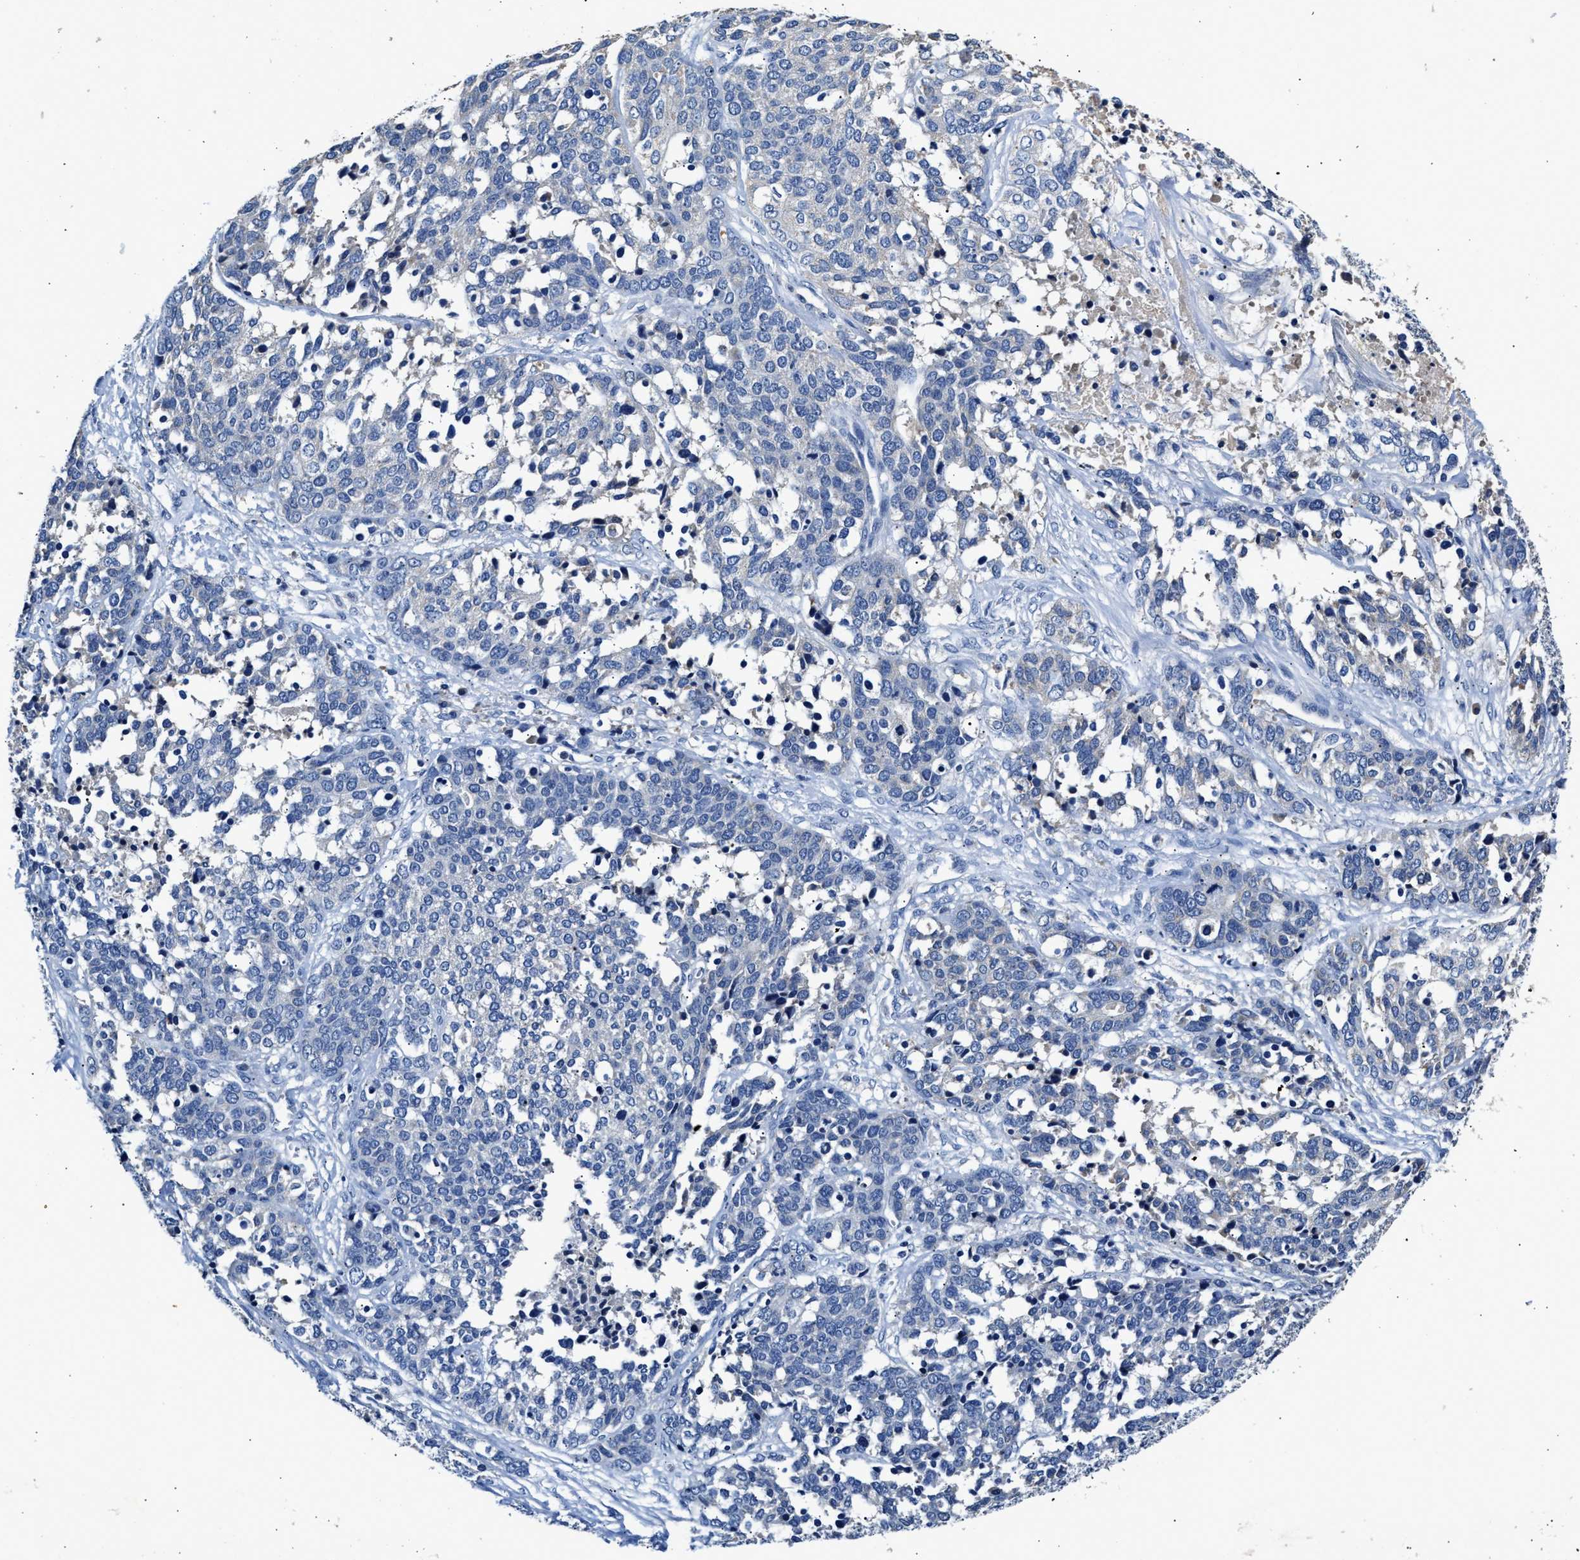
{"staining": {"intensity": "negative", "quantity": "none", "location": "none"}, "tissue": "ovarian cancer", "cell_type": "Tumor cells", "image_type": "cancer", "snomed": [{"axis": "morphology", "description": "Cystadenocarcinoma, serous, NOS"}, {"axis": "topography", "description": "Ovary"}], "caption": "This is an immunohistochemistry histopathology image of ovarian cancer. There is no expression in tumor cells.", "gene": "SLCO2B1", "patient": {"sex": "female", "age": 44}}